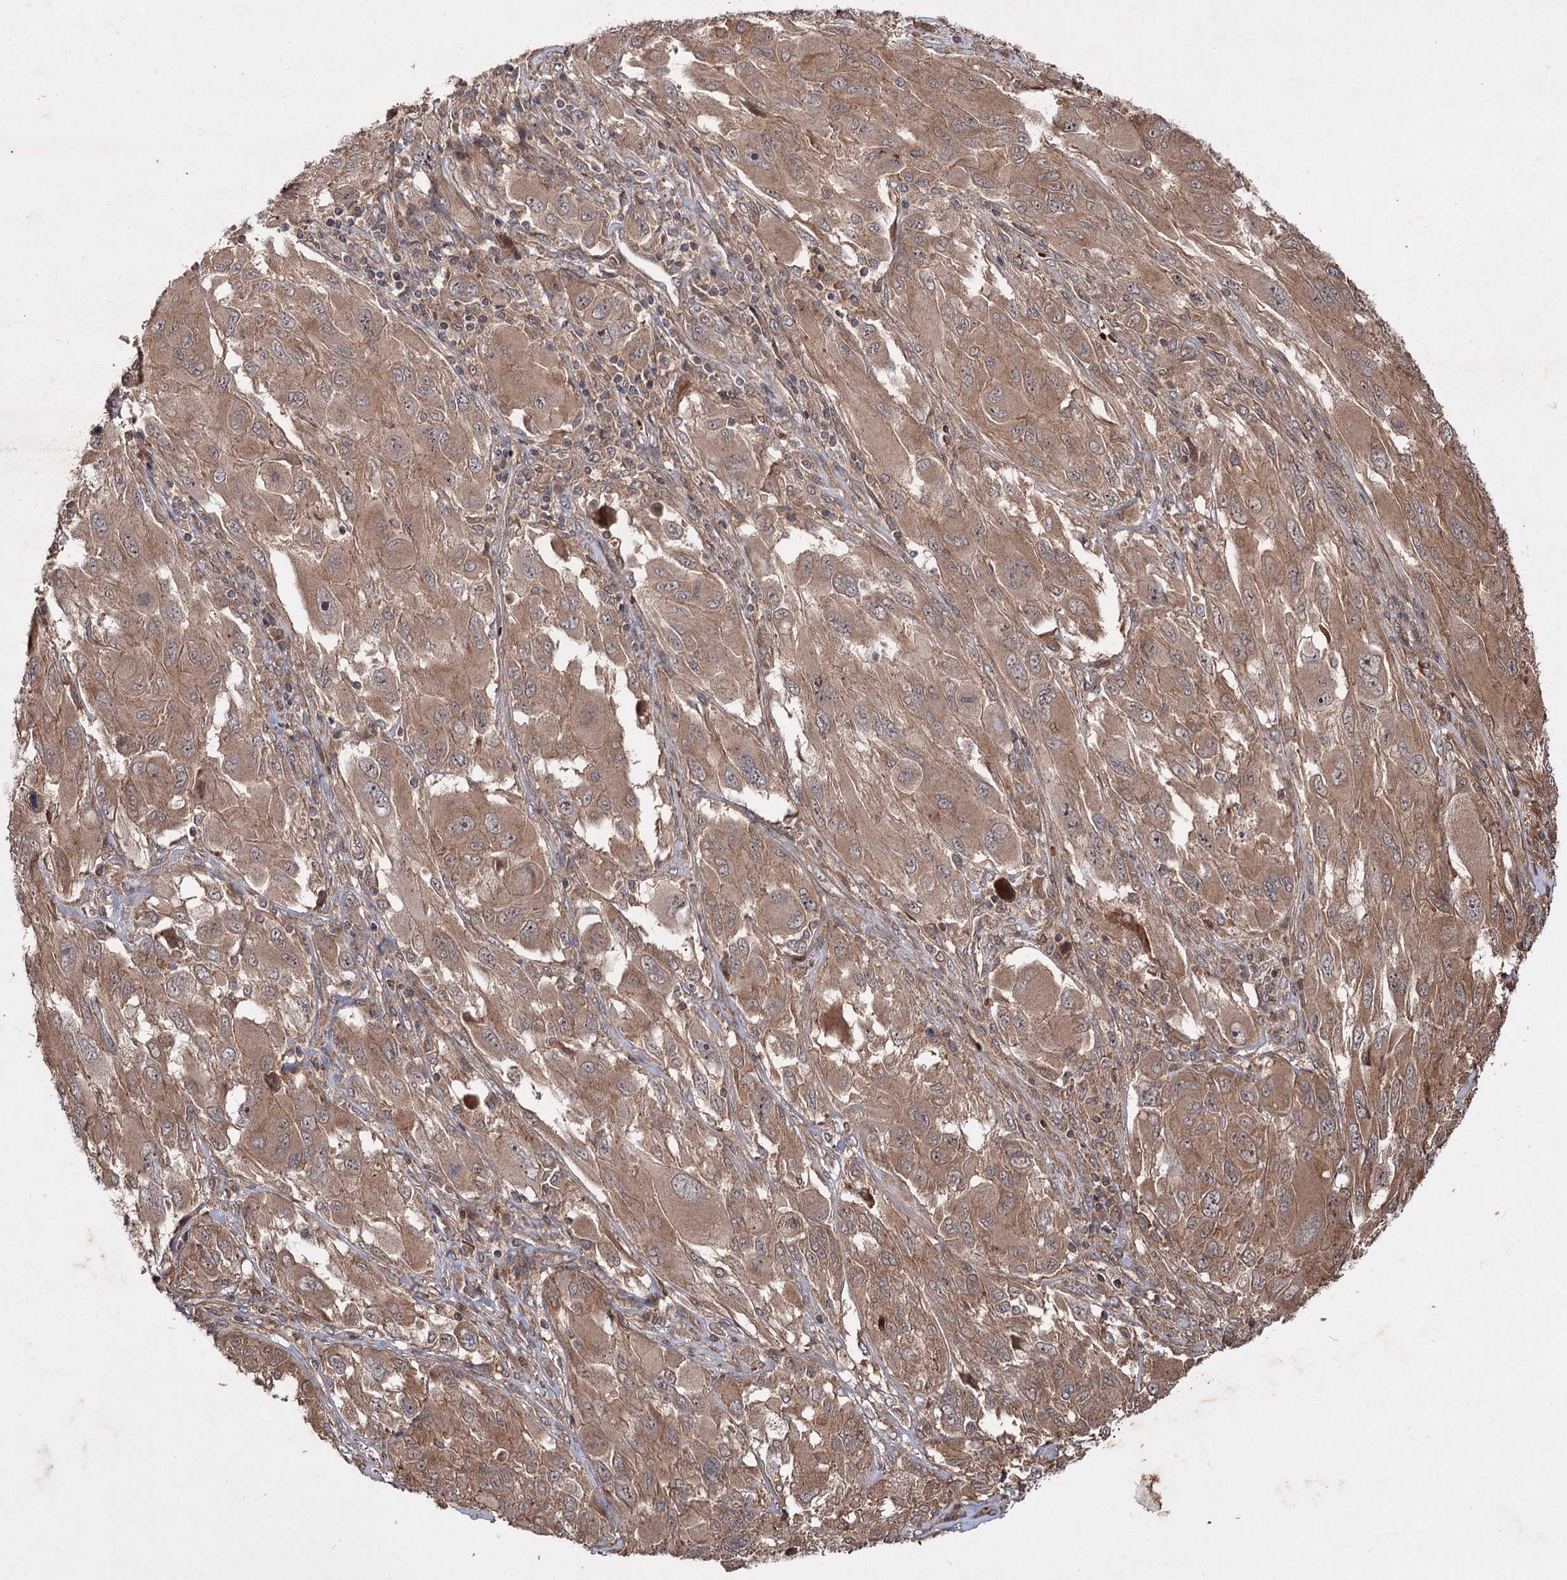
{"staining": {"intensity": "moderate", "quantity": ">75%", "location": "cytoplasmic/membranous"}, "tissue": "melanoma", "cell_type": "Tumor cells", "image_type": "cancer", "snomed": [{"axis": "morphology", "description": "Malignant melanoma, NOS"}, {"axis": "topography", "description": "Skin"}], "caption": "Protein expression analysis of melanoma shows moderate cytoplasmic/membranous positivity in about >75% of tumor cells.", "gene": "ADK", "patient": {"sex": "female", "age": 91}}